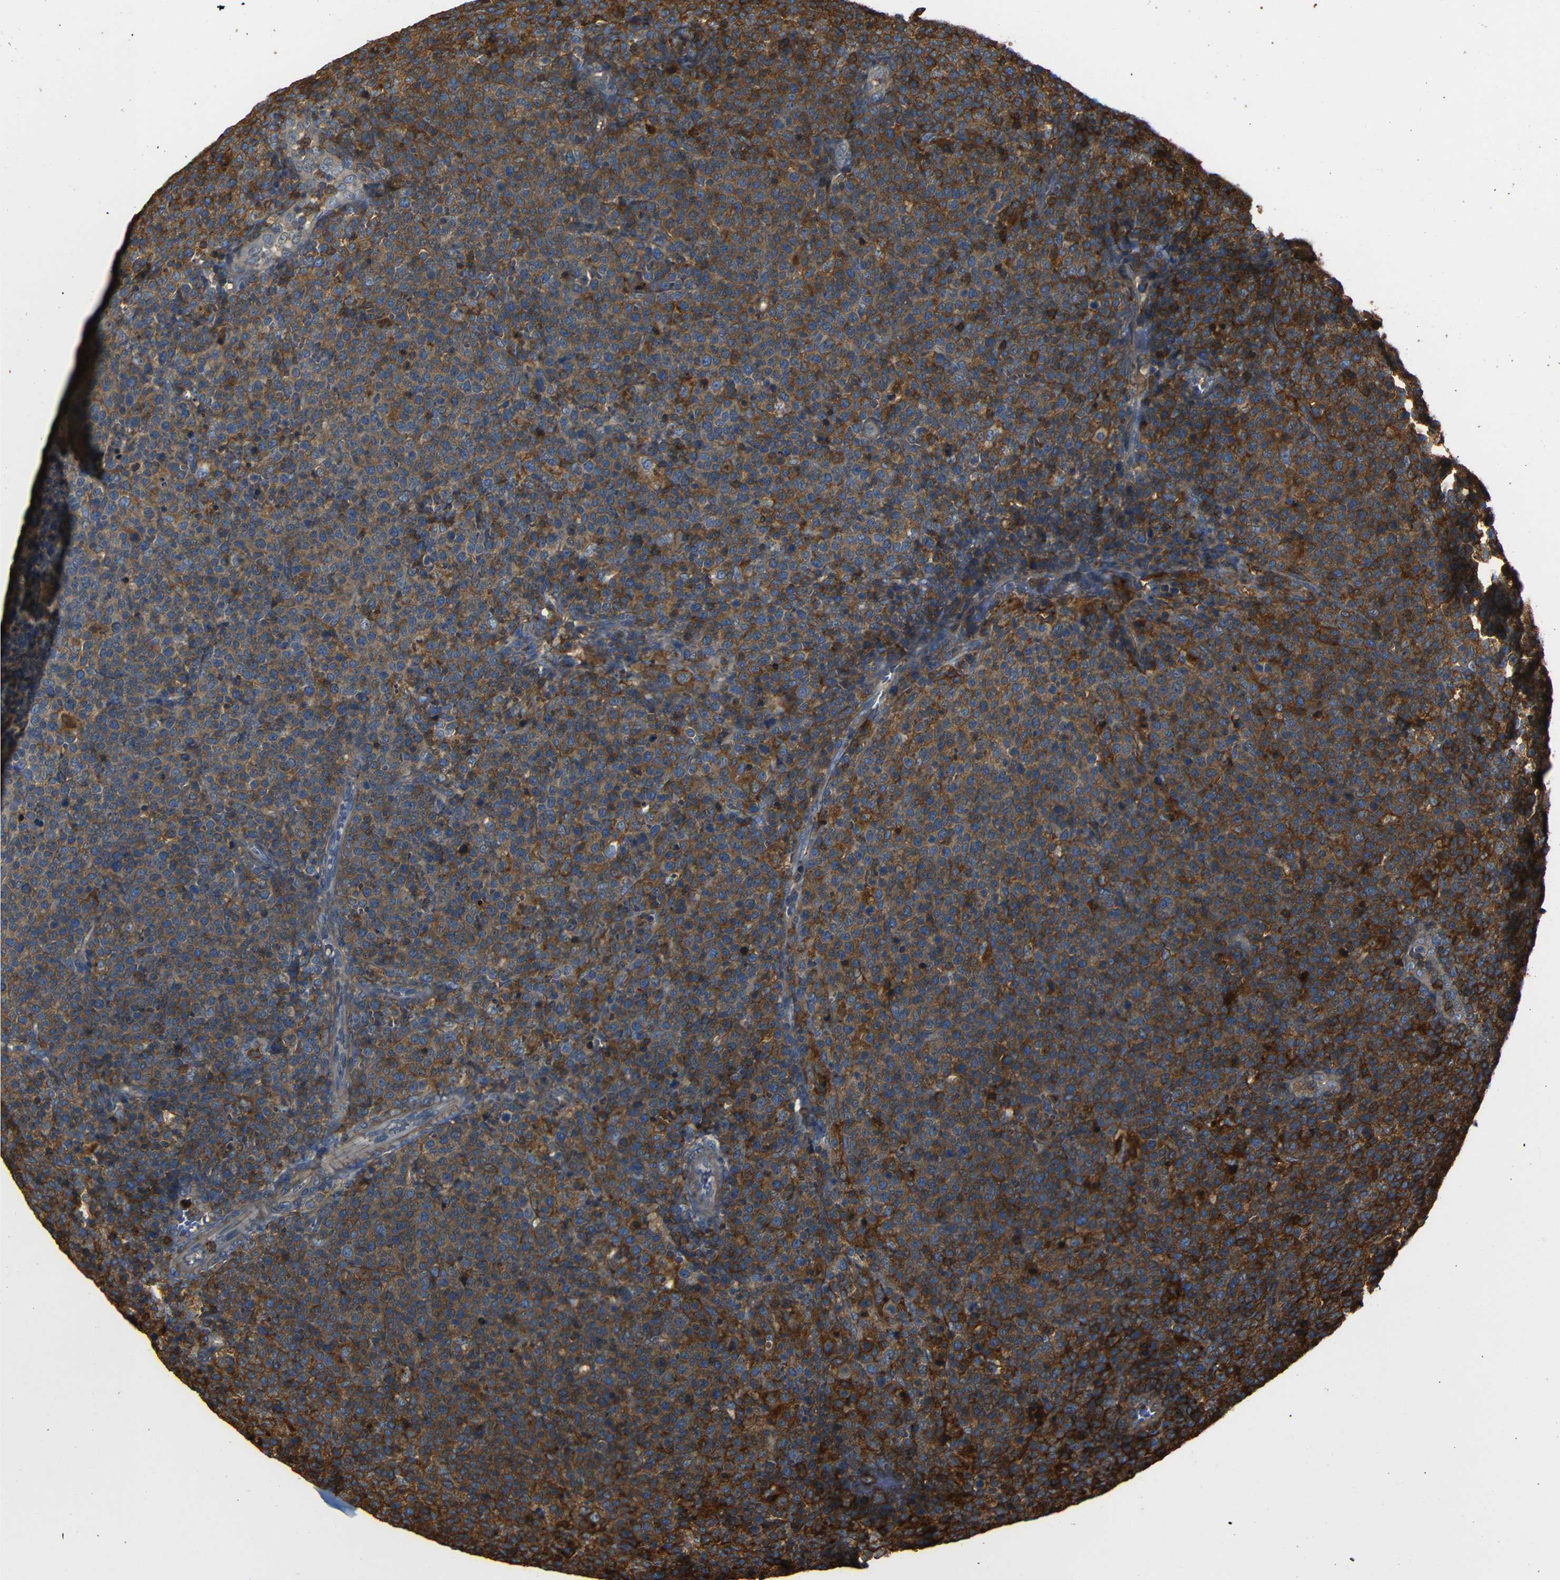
{"staining": {"intensity": "strong", "quantity": "25%-75%", "location": "cytoplasmic/membranous"}, "tissue": "lymphoma", "cell_type": "Tumor cells", "image_type": "cancer", "snomed": [{"axis": "morphology", "description": "Malignant lymphoma, non-Hodgkin's type, High grade"}, {"axis": "topography", "description": "Lymph node"}], "caption": "The histopathology image exhibits immunohistochemical staining of malignant lymphoma, non-Hodgkin's type (high-grade). There is strong cytoplasmic/membranous staining is seen in about 25%-75% of tumor cells.", "gene": "ADGRE5", "patient": {"sex": "male", "age": 61}}